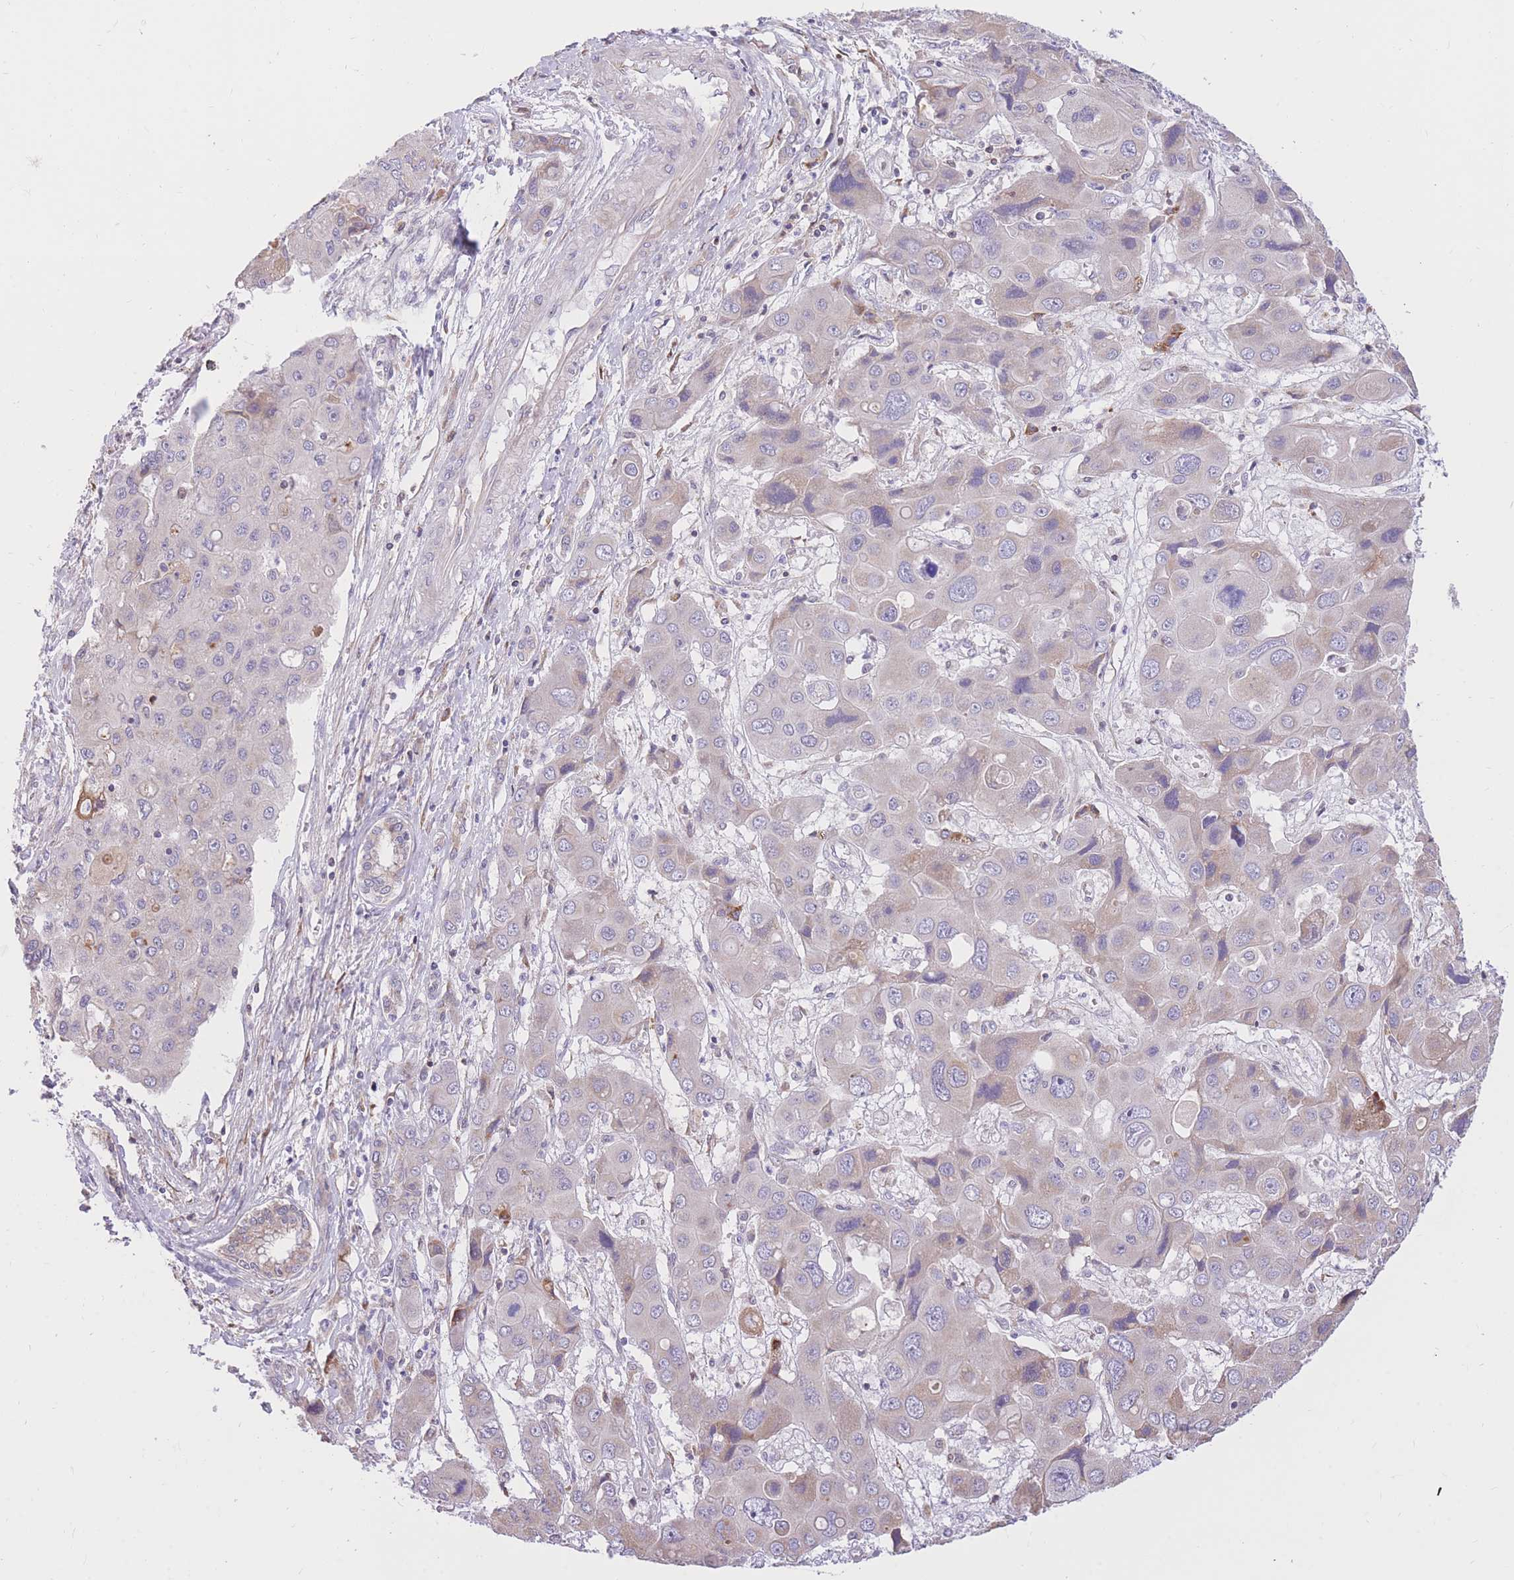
{"staining": {"intensity": "negative", "quantity": "none", "location": "none"}, "tissue": "liver cancer", "cell_type": "Tumor cells", "image_type": "cancer", "snomed": [{"axis": "morphology", "description": "Cholangiocarcinoma"}, {"axis": "topography", "description": "Liver"}], "caption": "This is a image of immunohistochemistry (IHC) staining of liver cancer (cholangiocarcinoma), which shows no expression in tumor cells.", "gene": "TOPAZ1", "patient": {"sex": "male", "age": 67}}